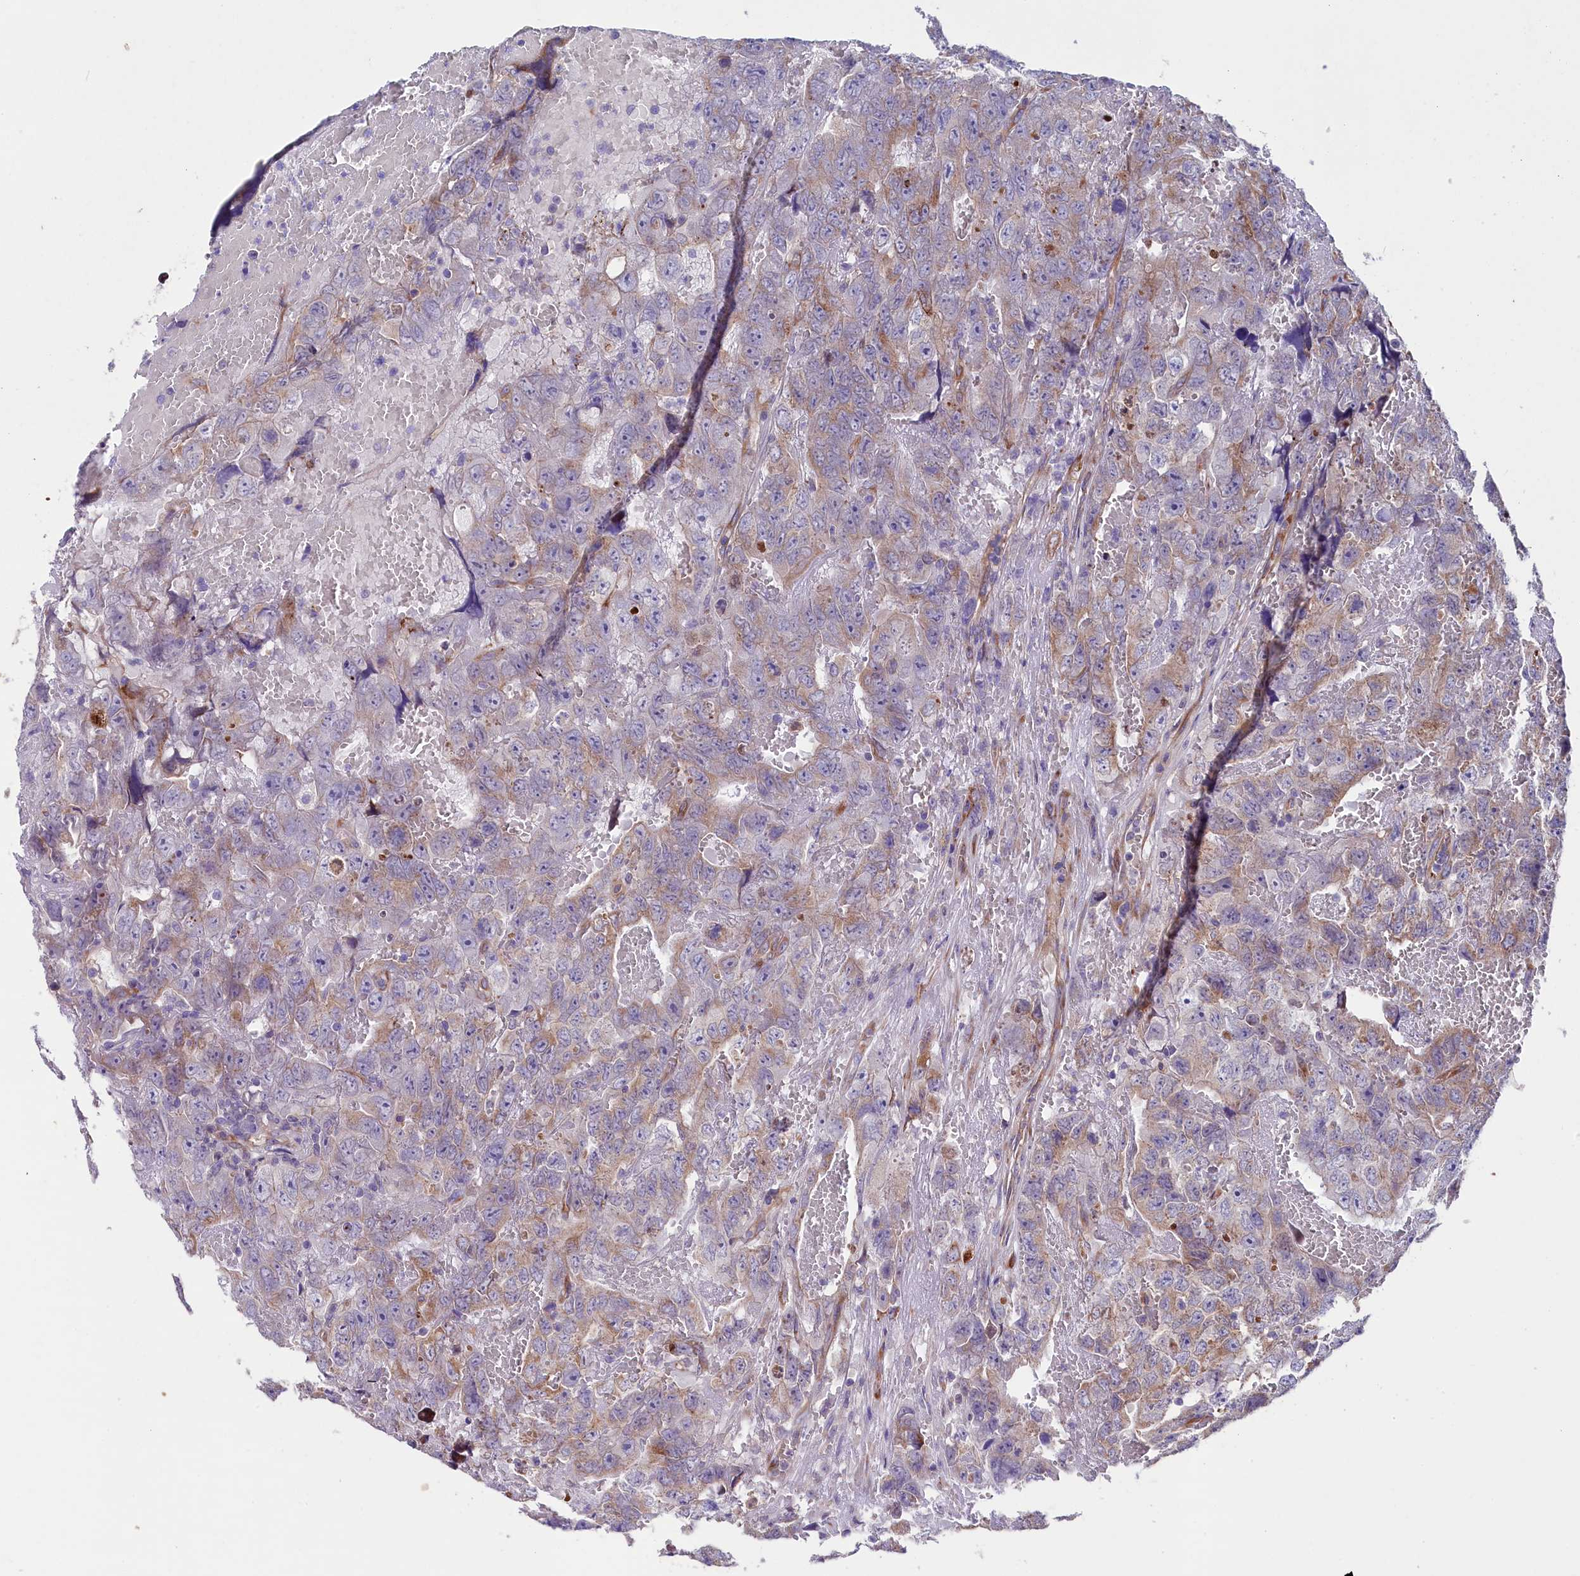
{"staining": {"intensity": "weak", "quantity": "<25%", "location": "cytoplasmic/membranous"}, "tissue": "testis cancer", "cell_type": "Tumor cells", "image_type": "cancer", "snomed": [{"axis": "morphology", "description": "Carcinoma, Embryonal, NOS"}, {"axis": "topography", "description": "Testis"}], "caption": "Tumor cells are negative for brown protein staining in testis cancer (embryonal carcinoma).", "gene": "GPR108", "patient": {"sex": "male", "age": 45}}